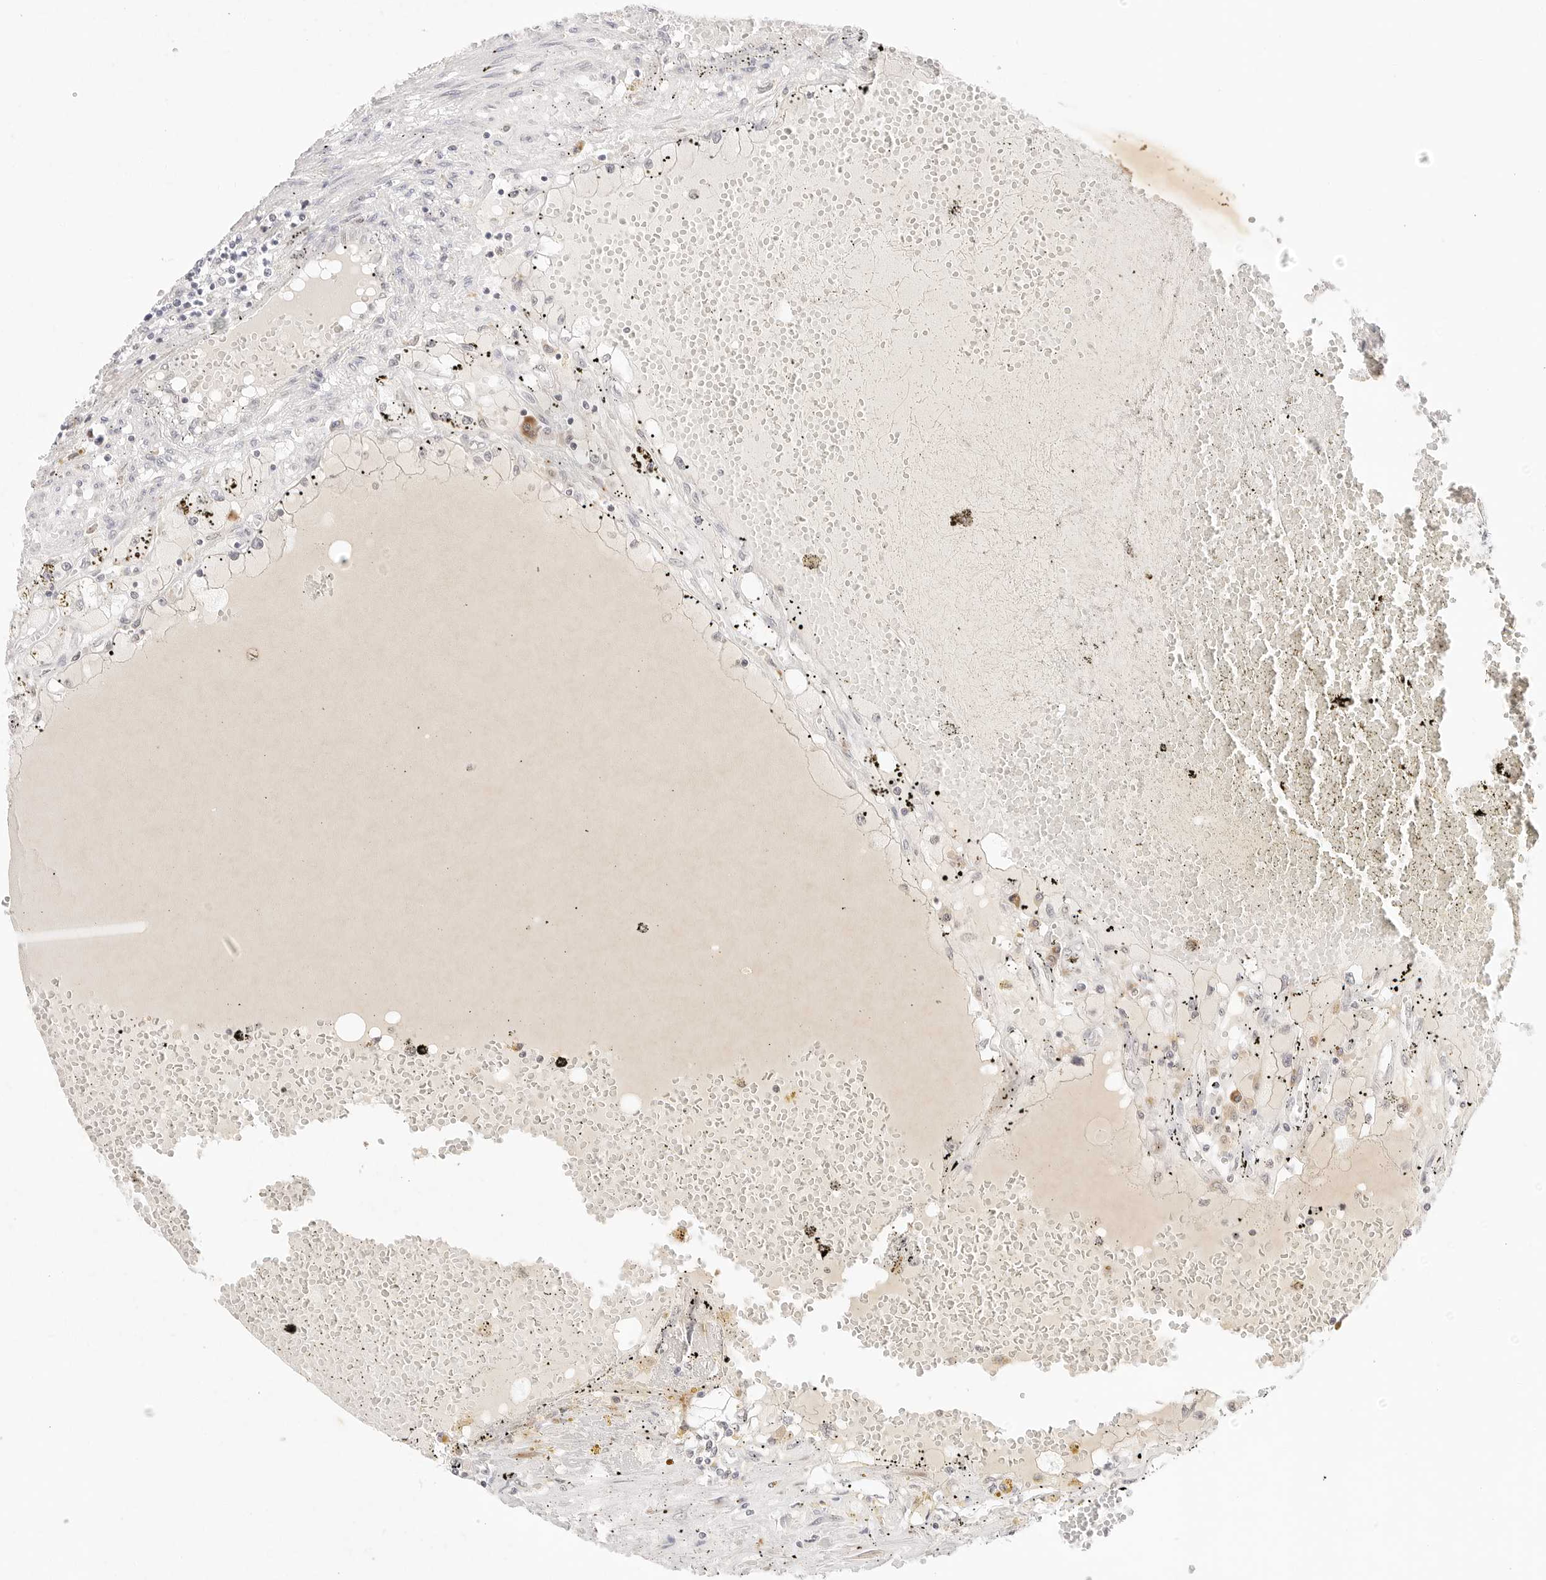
{"staining": {"intensity": "negative", "quantity": "none", "location": "none"}, "tissue": "renal cancer", "cell_type": "Tumor cells", "image_type": "cancer", "snomed": [{"axis": "morphology", "description": "Adenocarcinoma, NOS"}, {"axis": "topography", "description": "Kidney"}], "caption": "IHC micrograph of human renal adenocarcinoma stained for a protein (brown), which displays no expression in tumor cells.", "gene": "XKR4", "patient": {"sex": "male", "age": 56}}